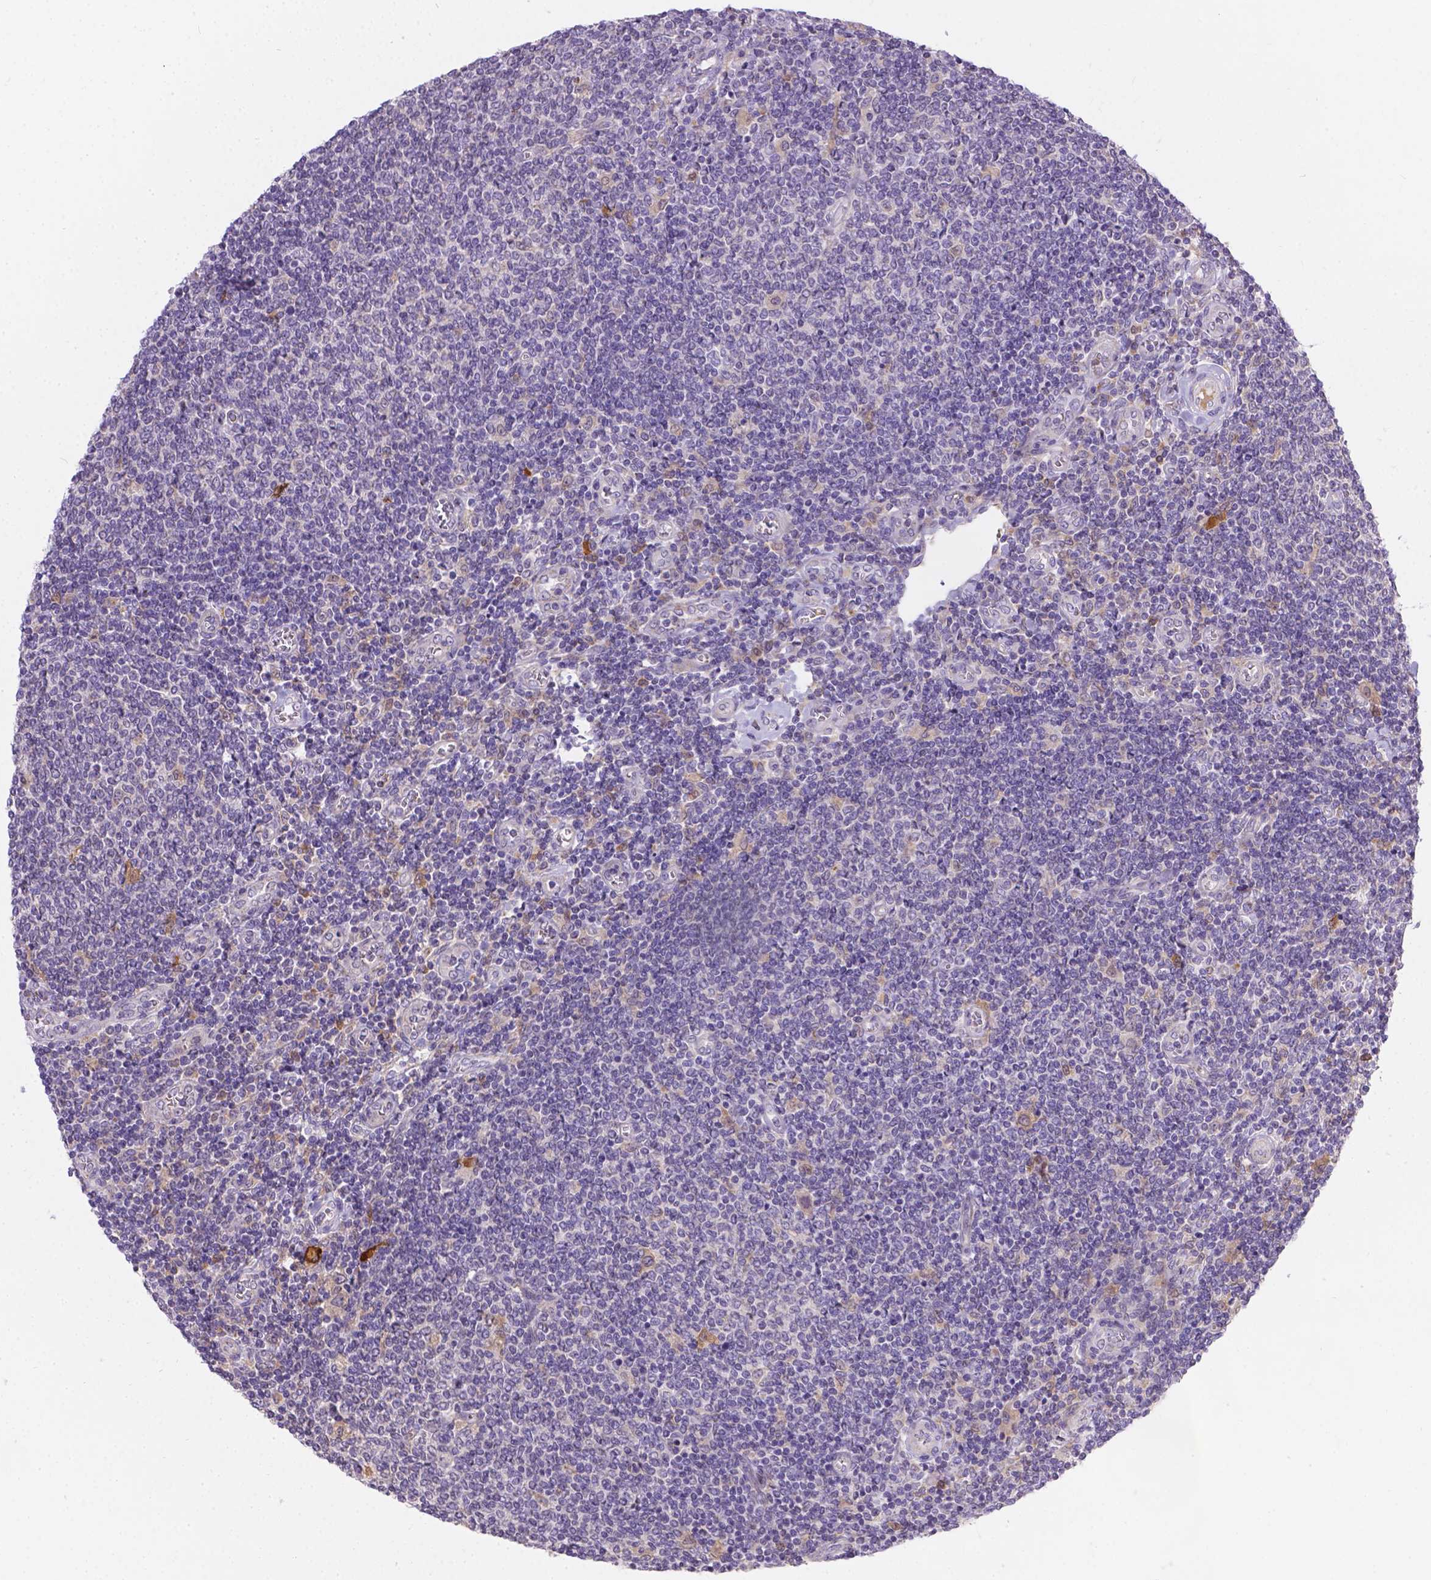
{"staining": {"intensity": "negative", "quantity": "none", "location": "none"}, "tissue": "lymphoma", "cell_type": "Tumor cells", "image_type": "cancer", "snomed": [{"axis": "morphology", "description": "Malignant lymphoma, non-Hodgkin's type, Low grade"}, {"axis": "topography", "description": "Lymph node"}], "caption": "Tumor cells show no significant protein positivity in lymphoma.", "gene": "TM4SF18", "patient": {"sex": "male", "age": 52}}